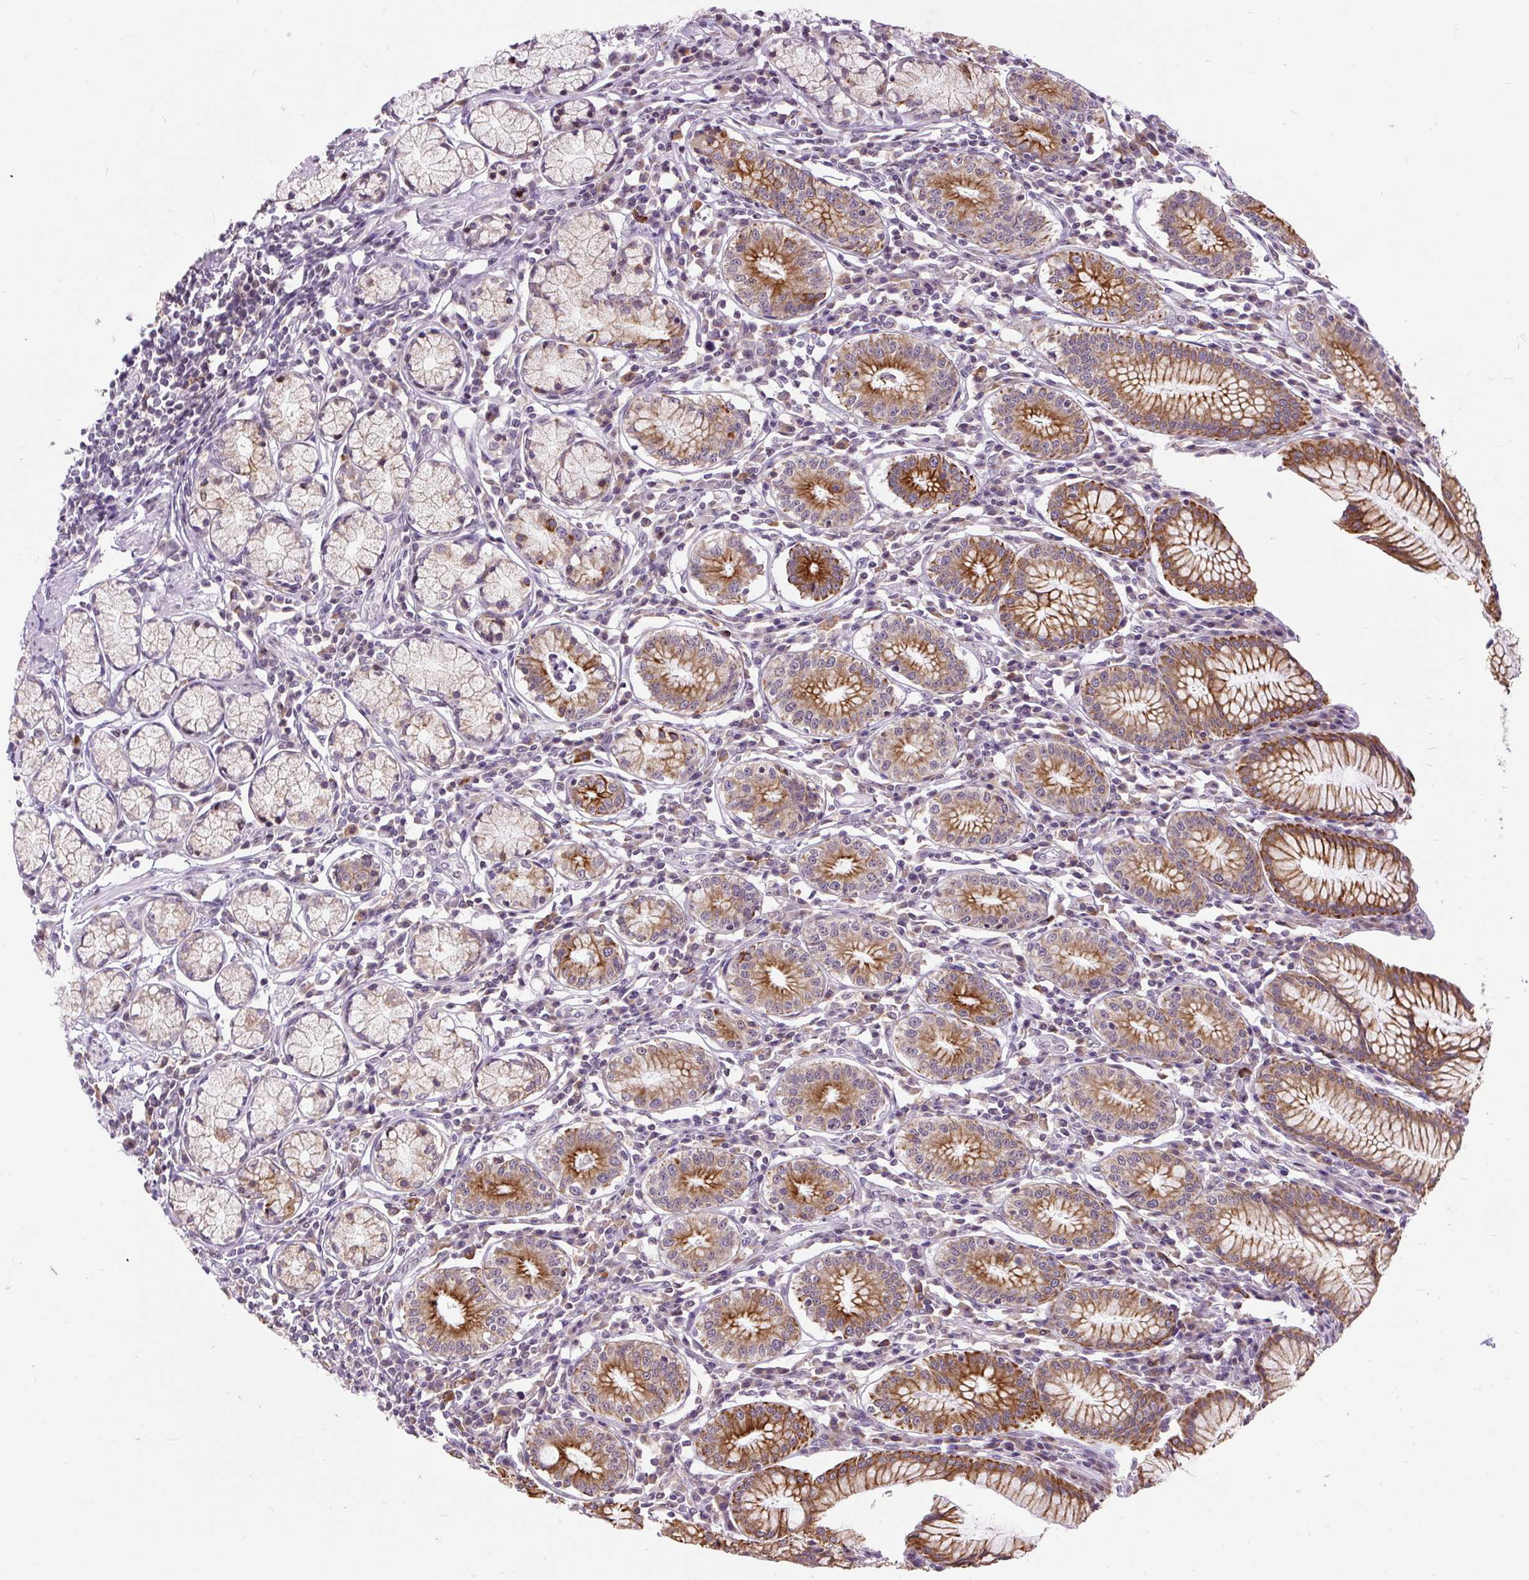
{"staining": {"intensity": "strong", "quantity": "25%-75%", "location": "cytoplasmic/membranous"}, "tissue": "stomach", "cell_type": "Glandular cells", "image_type": "normal", "snomed": [{"axis": "morphology", "description": "Normal tissue, NOS"}, {"axis": "topography", "description": "Stomach"}], "caption": "High-magnification brightfield microscopy of benign stomach stained with DAB (3,3'-diaminobenzidine) (brown) and counterstained with hematoxylin (blue). glandular cells exhibit strong cytoplasmic/membranous staining is present in about25%-75% of cells. The protein is stained brown, and the nuclei are stained in blue (DAB (3,3'-diaminobenzidine) IHC with brightfield microscopy, high magnification).", "gene": "ZNF672", "patient": {"sex": "male", "age": 55}}